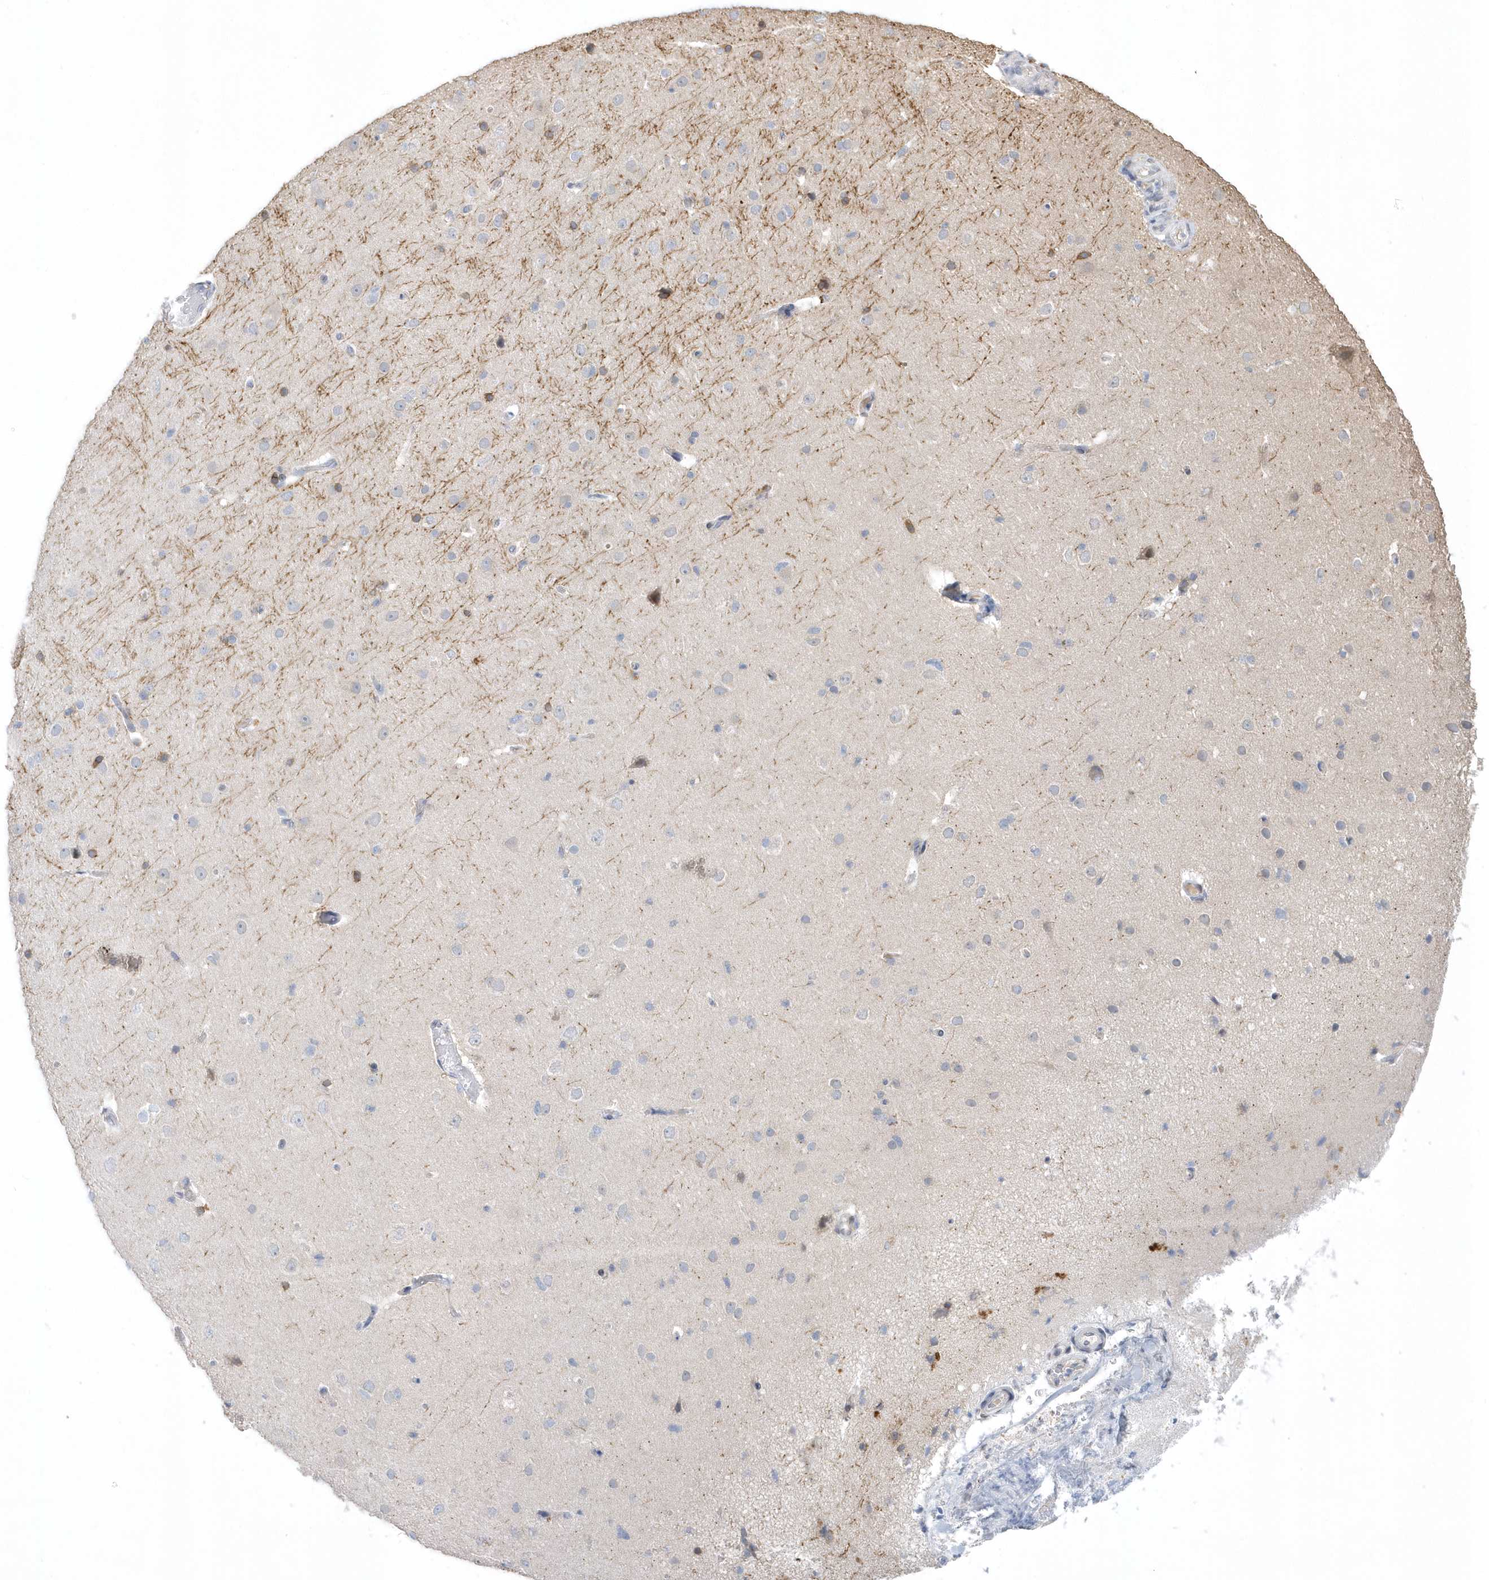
{"staining": {"intensity": "negative", "quantity": "none", "location": "none"}, "tissue": "cerebral cortex", "cell_type": "Endothelial cells", "image_type": "normal", "snomed": [{"axis": "morphology", "description": "Normal tissue, NOS"}, {"axis": "topography", "description": "Cerebral cortex"}], "caption": "Immunohistochemistry of benign cerebral cortex reveals no positivity in endothelial cells.", "gene": "ZC3H12D", "patient": {"sex": "male", "age": 34}}